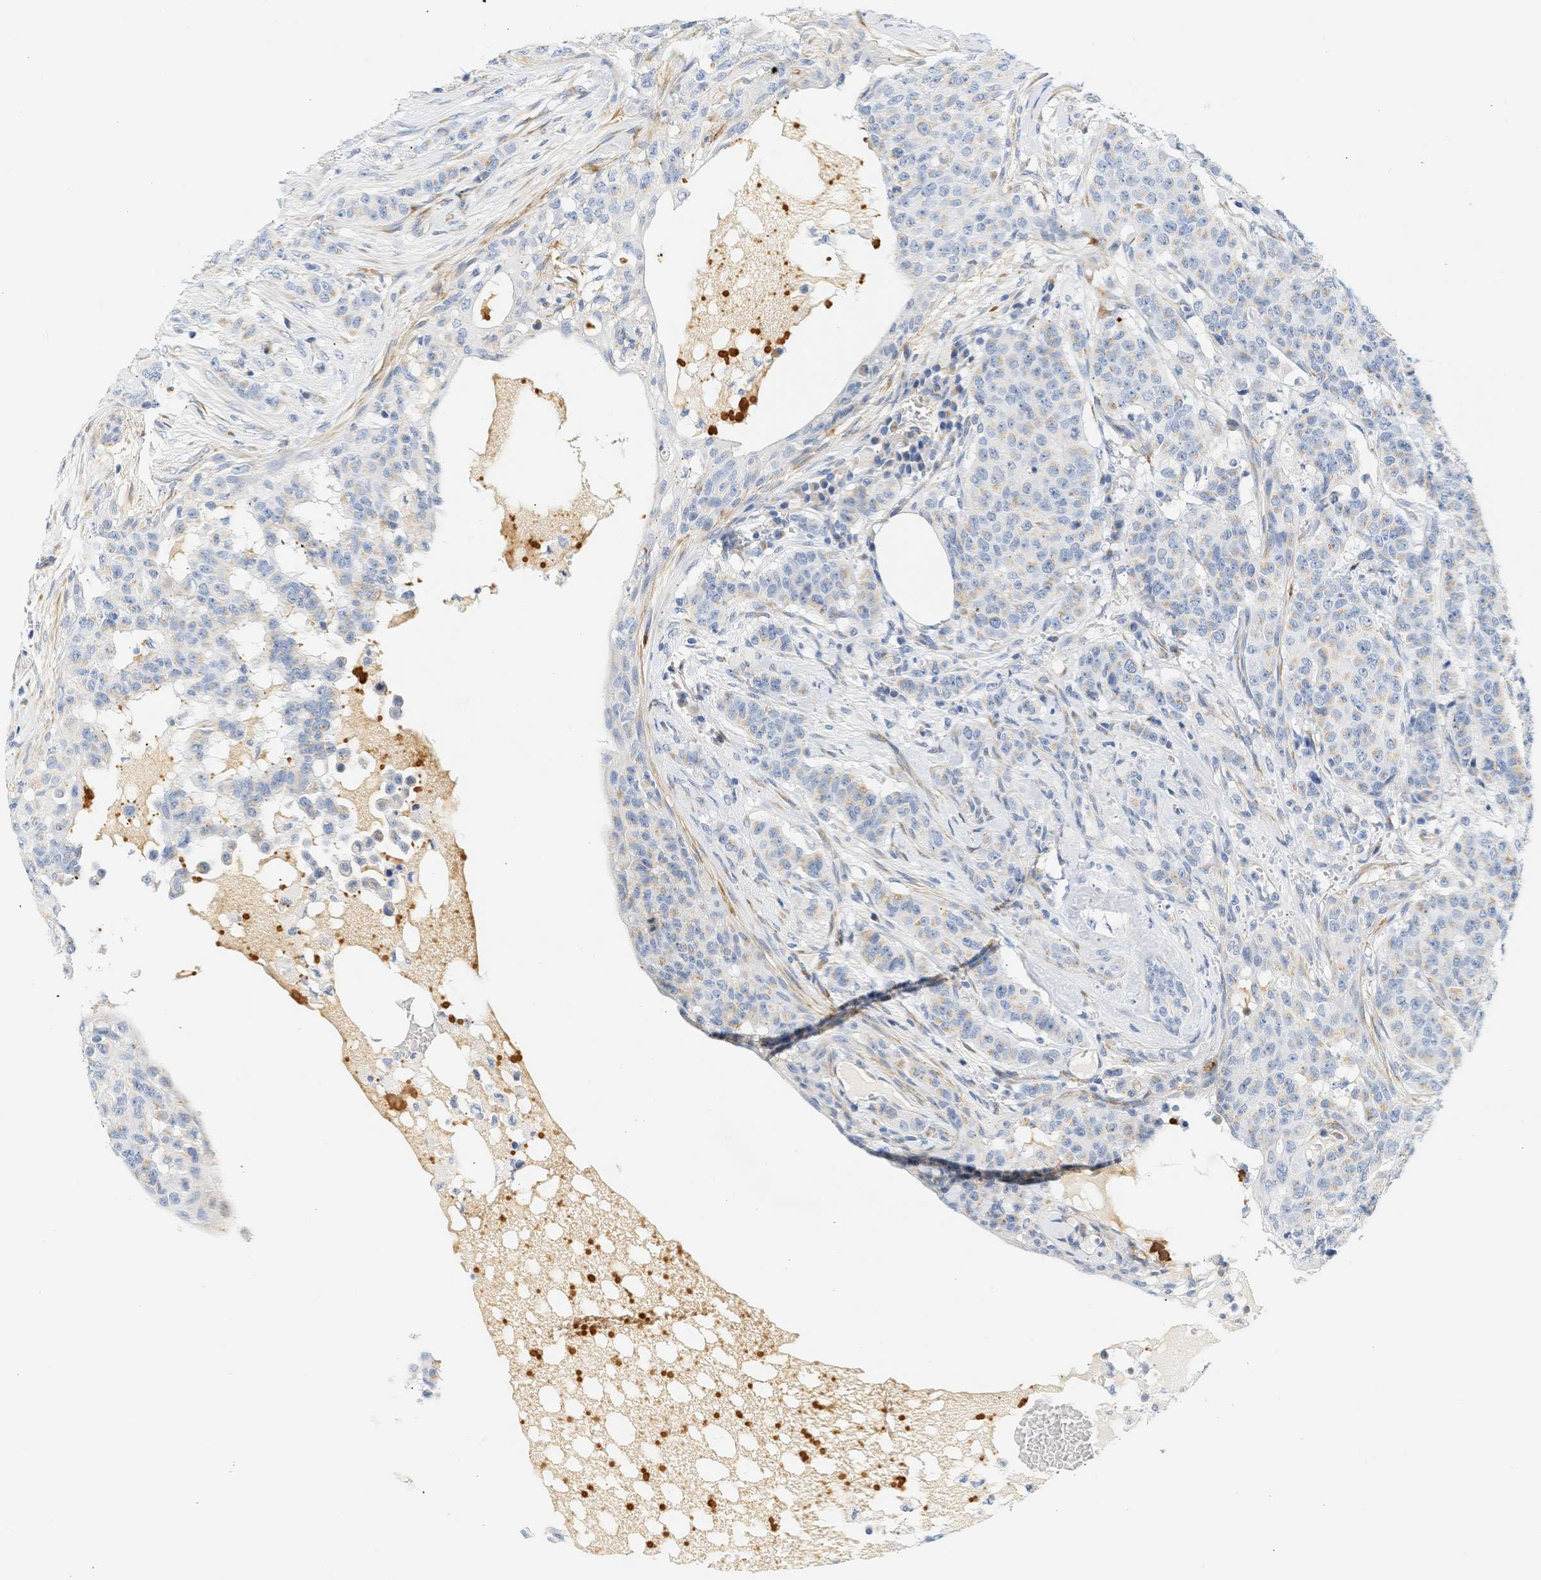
{"staining": {"intensity": "weak", "quantity": "25%-75%", "location": "cytoplasmic/membranous"}, "tissue": "breast cancer", "cell_type": "Tumor cells", "image_type": "cancer", "snomed": [{"axis": "morphology", "description": "Normal tissue, NOS"}, {"axis": "morphology", "description": "Duct carcinoma"}, {"axis": "topography", "description": "Breast"}], "caption": "Infiltrating ductal carcinoma (breast) stained for a protein reveals weak cytoplasmic/membranous positivity in tumor cells. Nuclei are stained in blue.", "gene": "SLC30A7", "patient": {"sex": "female", "age": 40}}